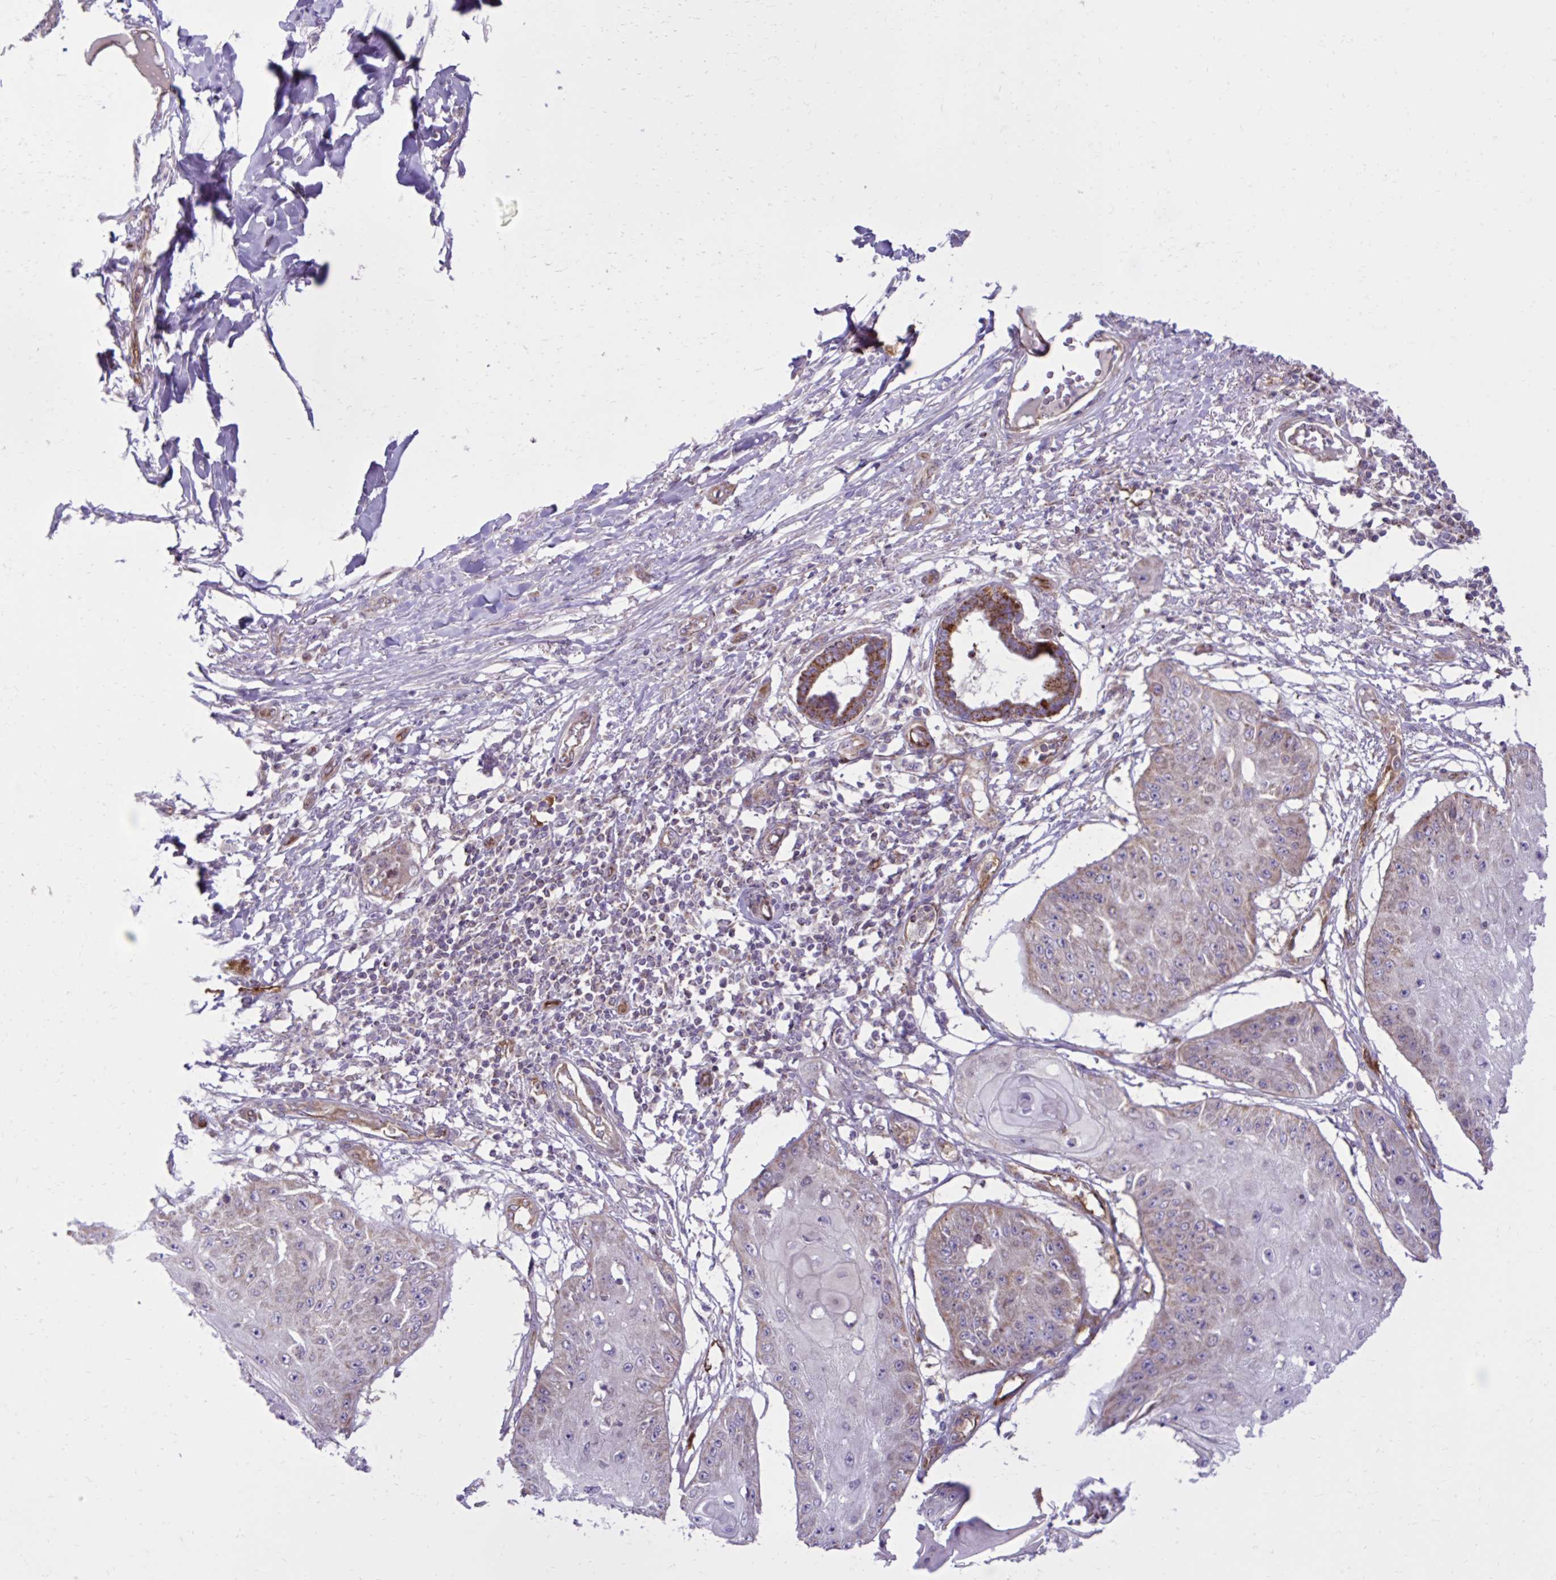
{"staining": {"intensity": "weak", "quantity": "<25%", "location": "cytoplasmic/membranous"}, "tissue": "skin cancer", "cell_type": "Tumor cells", "image_type": "cancer", "snomed": [{"axis": "morphology", "description": "Squamous cell carcinoma, NOS"}, {"axis": "topography", "description": "Skin"}], "caption": "IHC micrograph of neoplastic tissue: skin squamous cell carcinoma stained with DAB reveals no significant protein positivity in tumor cells. The staining was performed using DAB to visualize the protein expression in brown, while the nuclei were stained in blue with hematoxylin (Magnification: 20x).", "gene": "LIMS1", "patient": {"sex": "male", "age": 70}}